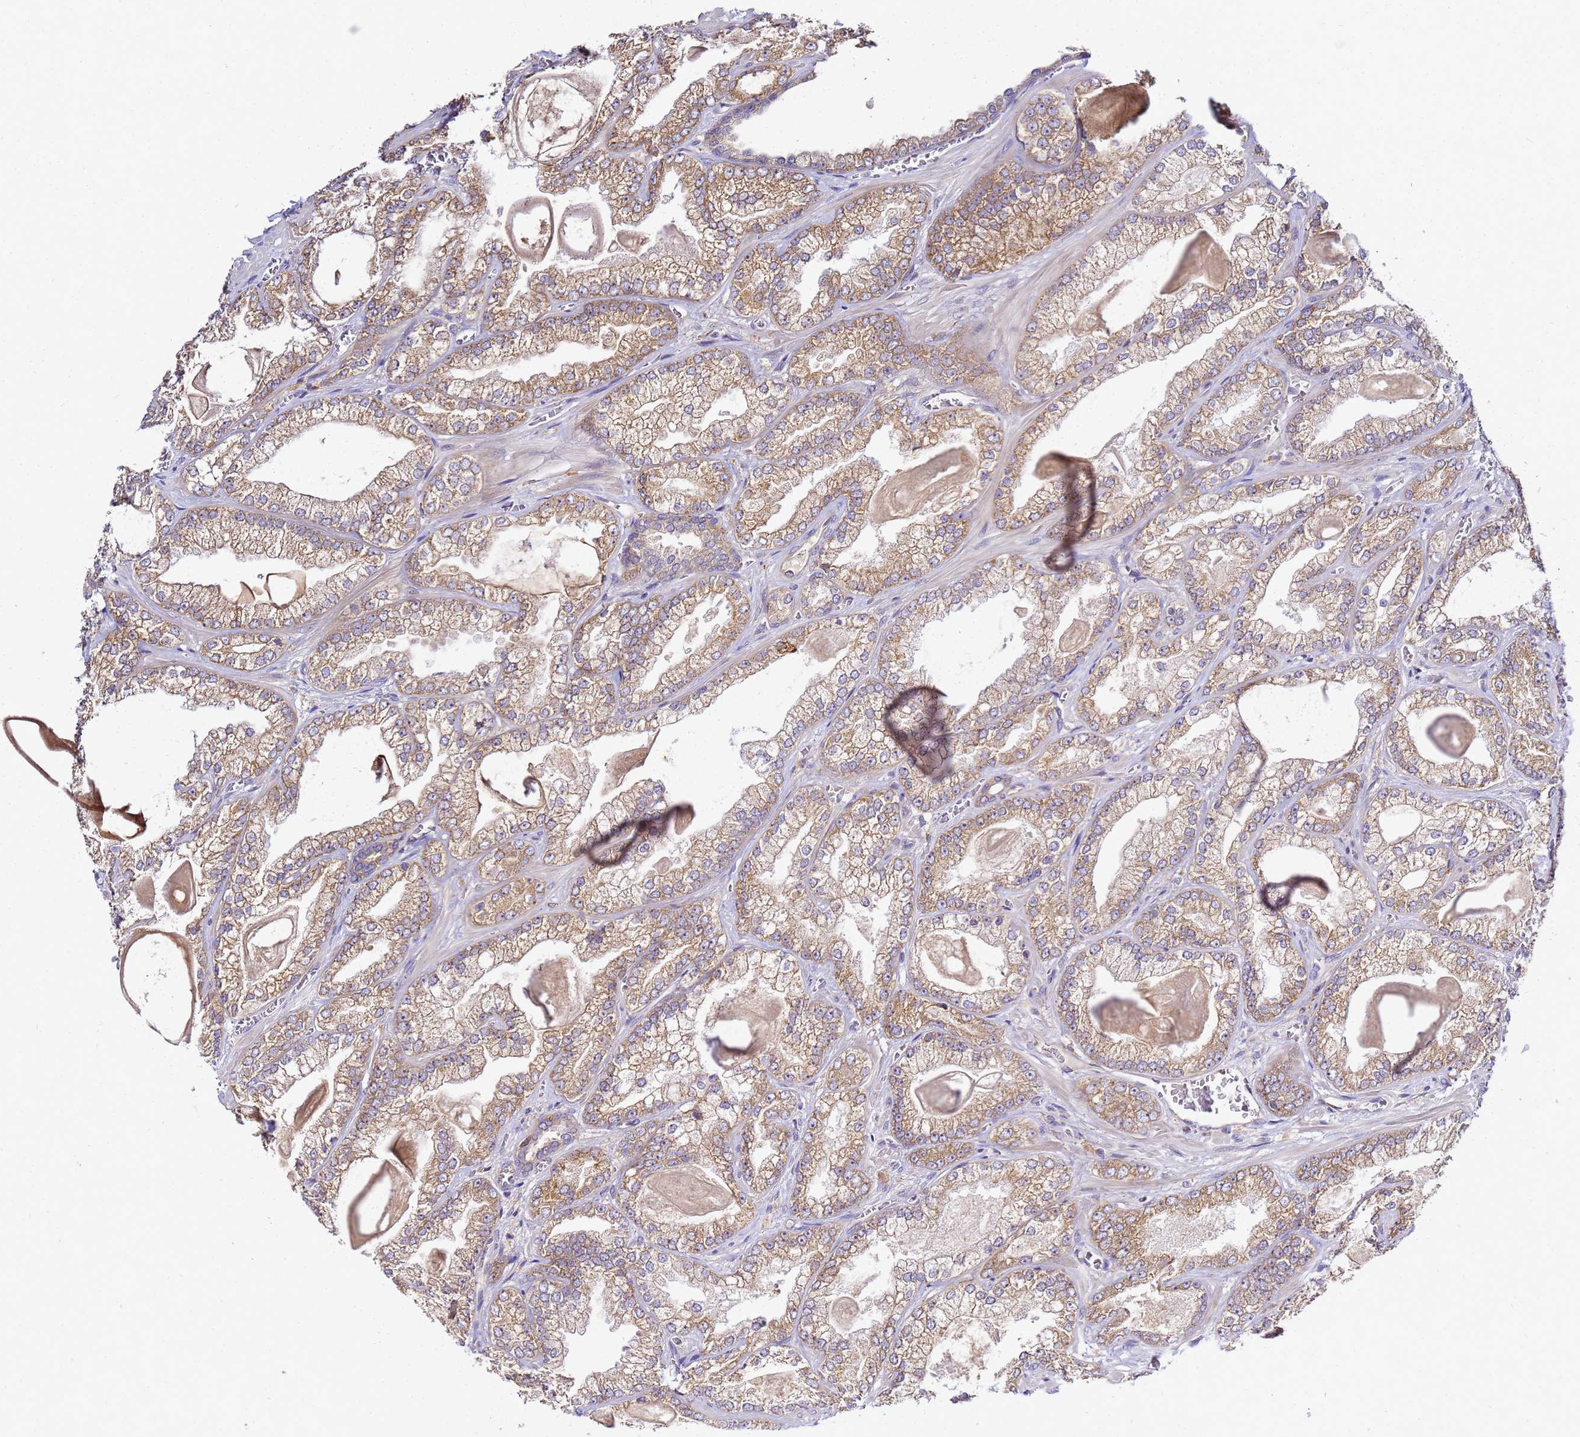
{"staining": {"intensity": "moderate", "quantity": ">75%", "location": "cytoplasmic/membranous"}, "tissue": "prostate cancer", "cell_type": "Tumor cells", "image_type": "cancer", "snomed": [{"axis": "morphology", "description": "Adenocarcinoma, Low grade"}, {"axis": "topography", "description": "Prostate"}], "caption": "High-magnification brightfield microscopy of prostate low-grade adenocarcinoma stained with DAB (3,3'-diaminobenzidine) (brown) and counterstained with hematoxylin (blue). tumor cells exhibit moderate cytoplasmic/membranous expression is appreciated in approximately>75% of cells. (DAB IHC, brown staining for protein, blue staining for nuclei).", "gene": "ADPGK", "patient": {"sex": "male", "age": 57}}